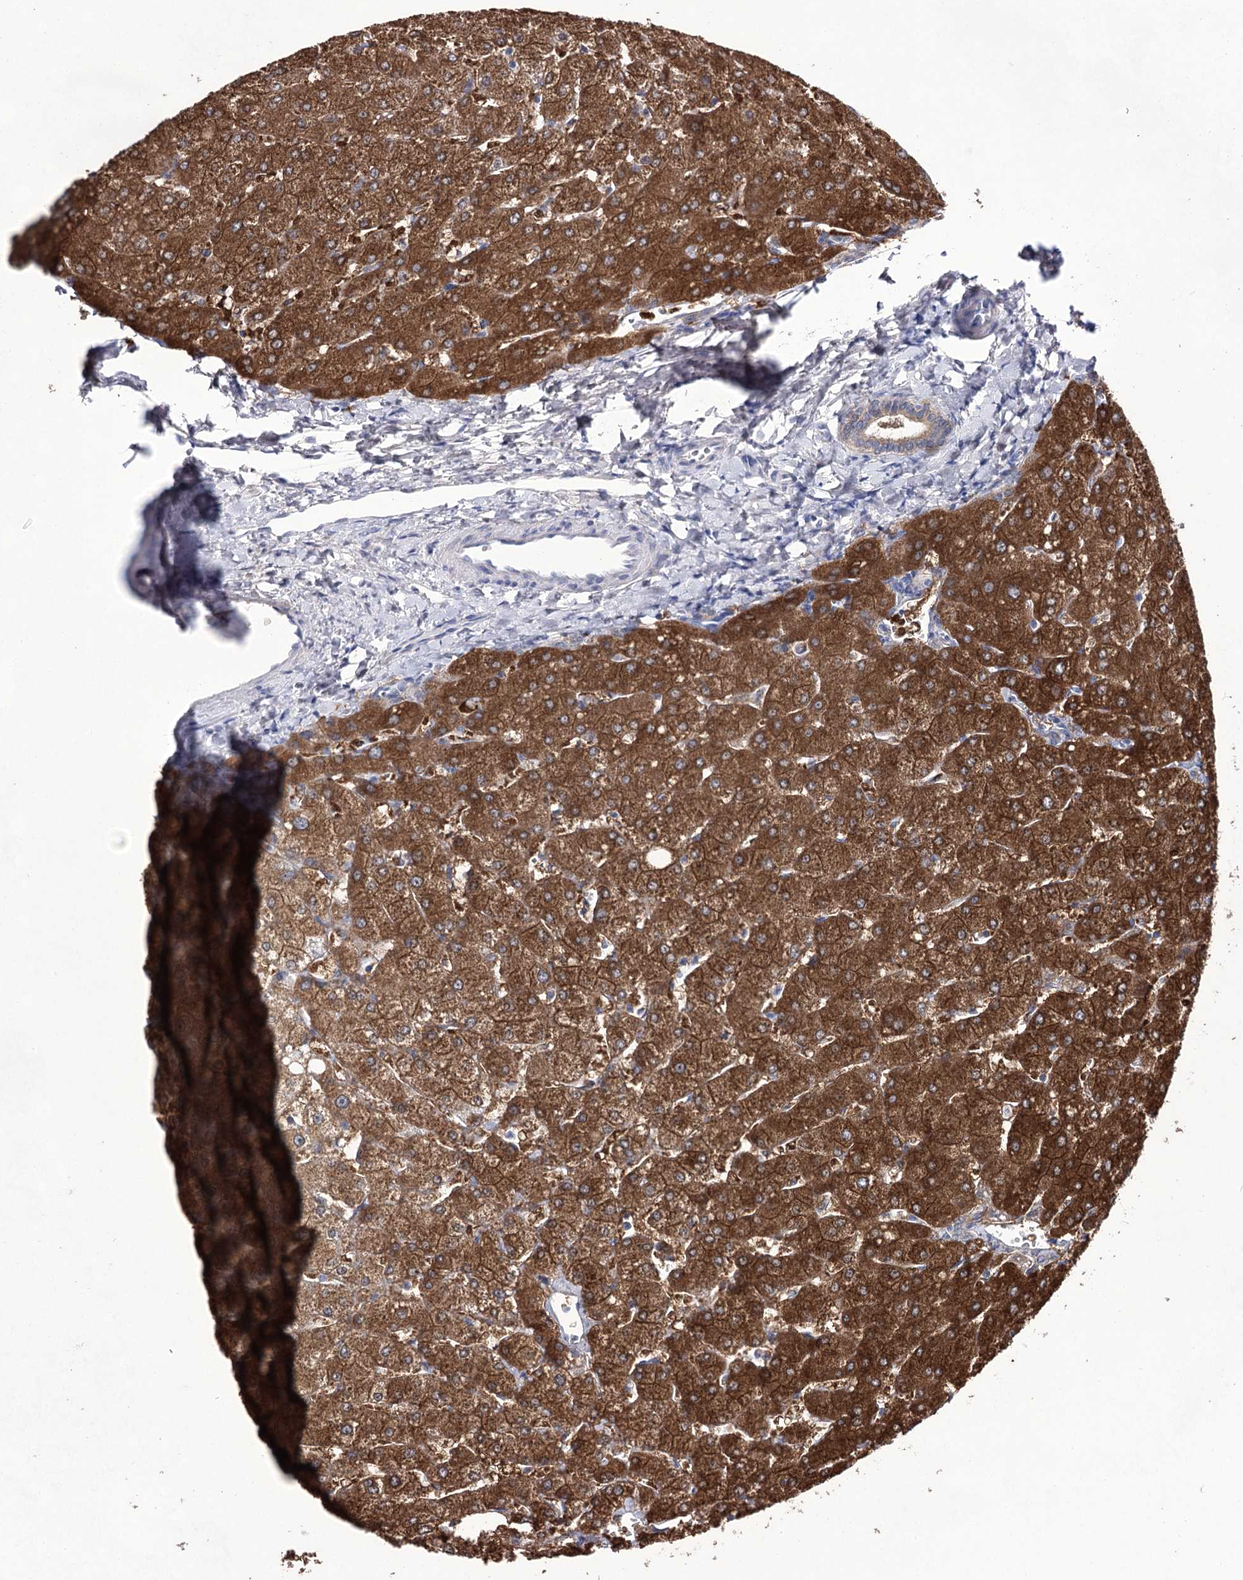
{"staining": {"intensity": "weak", "quantity": "25%-75%", "location": "cytoplasmic/membranous"}, "tissue": "liver", "cell_type": "Cholangiocytes", "image_type": "normal", "snomed": [{"axis": "morphology", "description": "Normal tissue, NOS"}, {"axis": "topography", "description": "Liver"}], "caption": "Immunohistochemistry image of benign human liver stained for a protein (brown), which demonstrates low levels of weak cytoplasmic/membranous positivity in about 25%-75% of cholangiocytes.", "gene": "UGDH", "patient": {"sex": "male", "age": 55}}